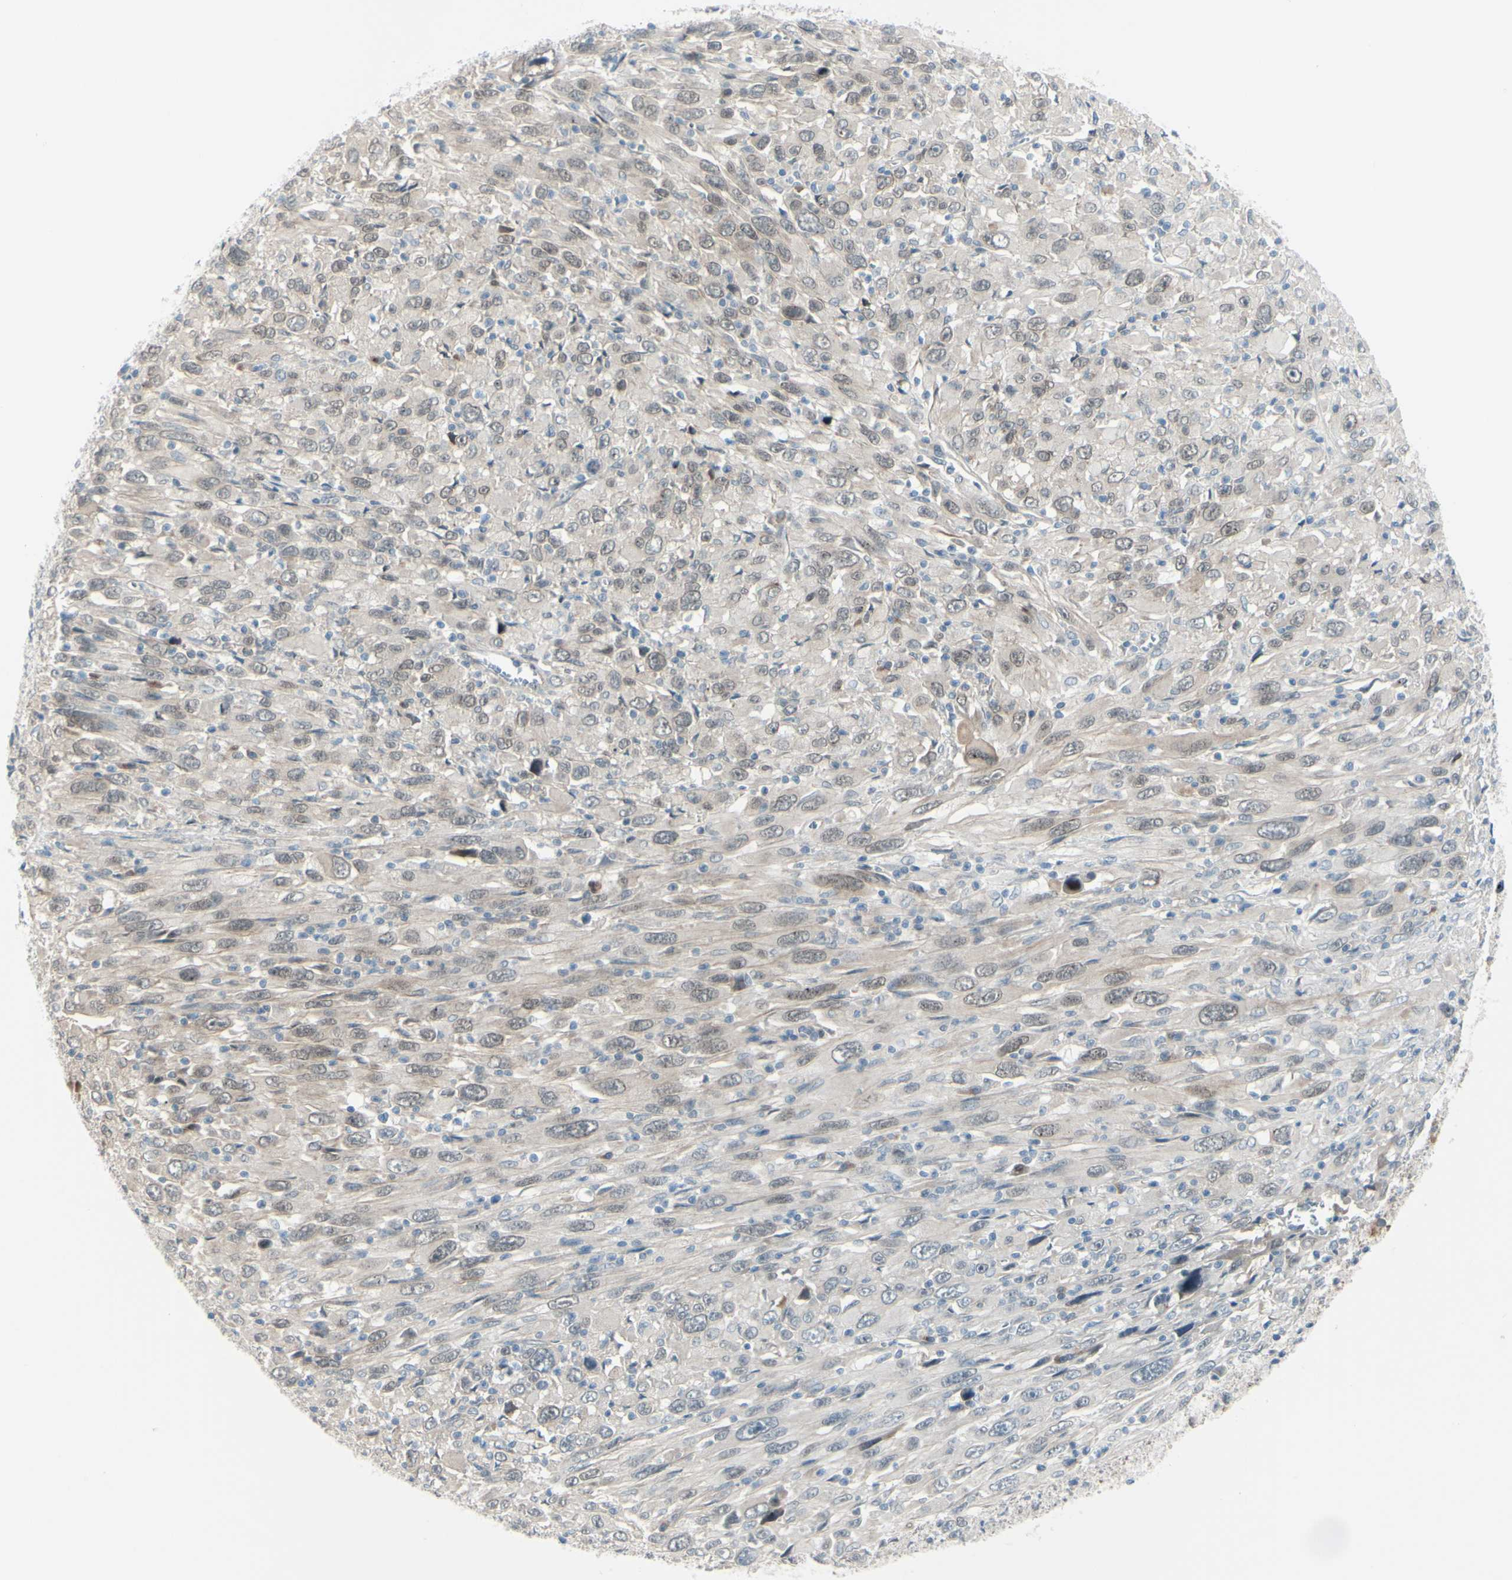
{"staining": {"intensity": "weak", "quantity": "25%-75%", "location": "cytoplasmic/membranous,nuclear"}, "tissue": "melanoma", "cell_type": "Tumor cells", "image_type": "cancer", "snomed": [{"axis": "morphology", "description": "Malignant melanoma, Metastatic site"}, {"axis": "topography", "description": "Skin"}], "caption": "Brown immunohistochemical staining in human melanoma shows weak cytoplasmic/membranous and nuclear staining in approximately 25%-75% of tumor cells.", "gene": "LRRK1", "patient": {"sex": "female", "age": 56}}